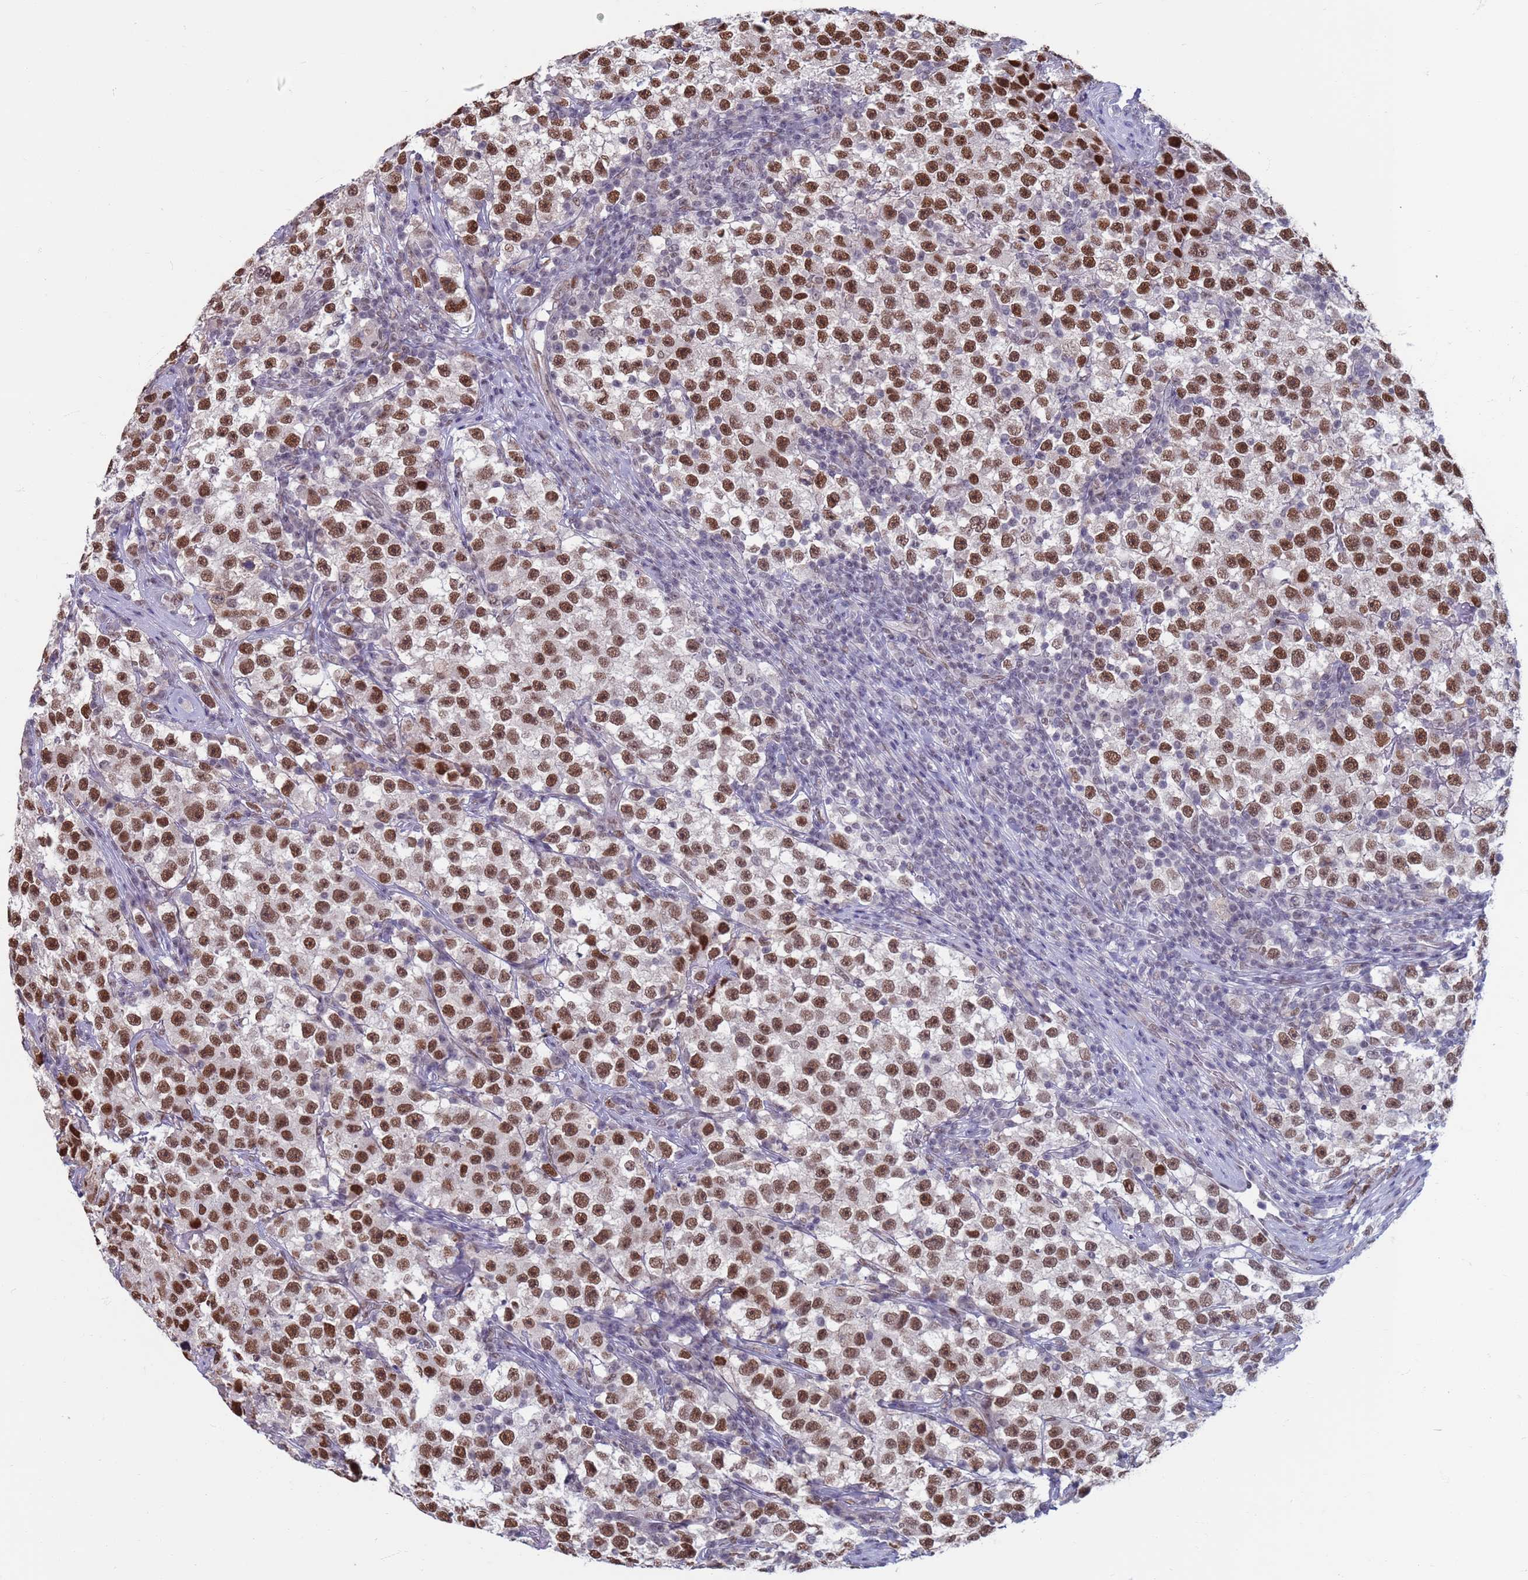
{"staining": {"intensity": "strong", "quantity": ">75%", "location": "nuclear"}, "tissue": "testis cancer", "cell_type": "Tumor cells", "image_type": "cancer", "snomed": [{"axis": "morphology", "description": "Seminoma, NOS"}, {"axis": "topography", "description": "Testis"}], "caption": "Brown immunohistochemical staining in testis cancer (seminoma) reveals strong nuclear expression in approximately >75% of tumor cells.", "gene": "SAE1", "patient": {"sex": "male", "age": 22}}